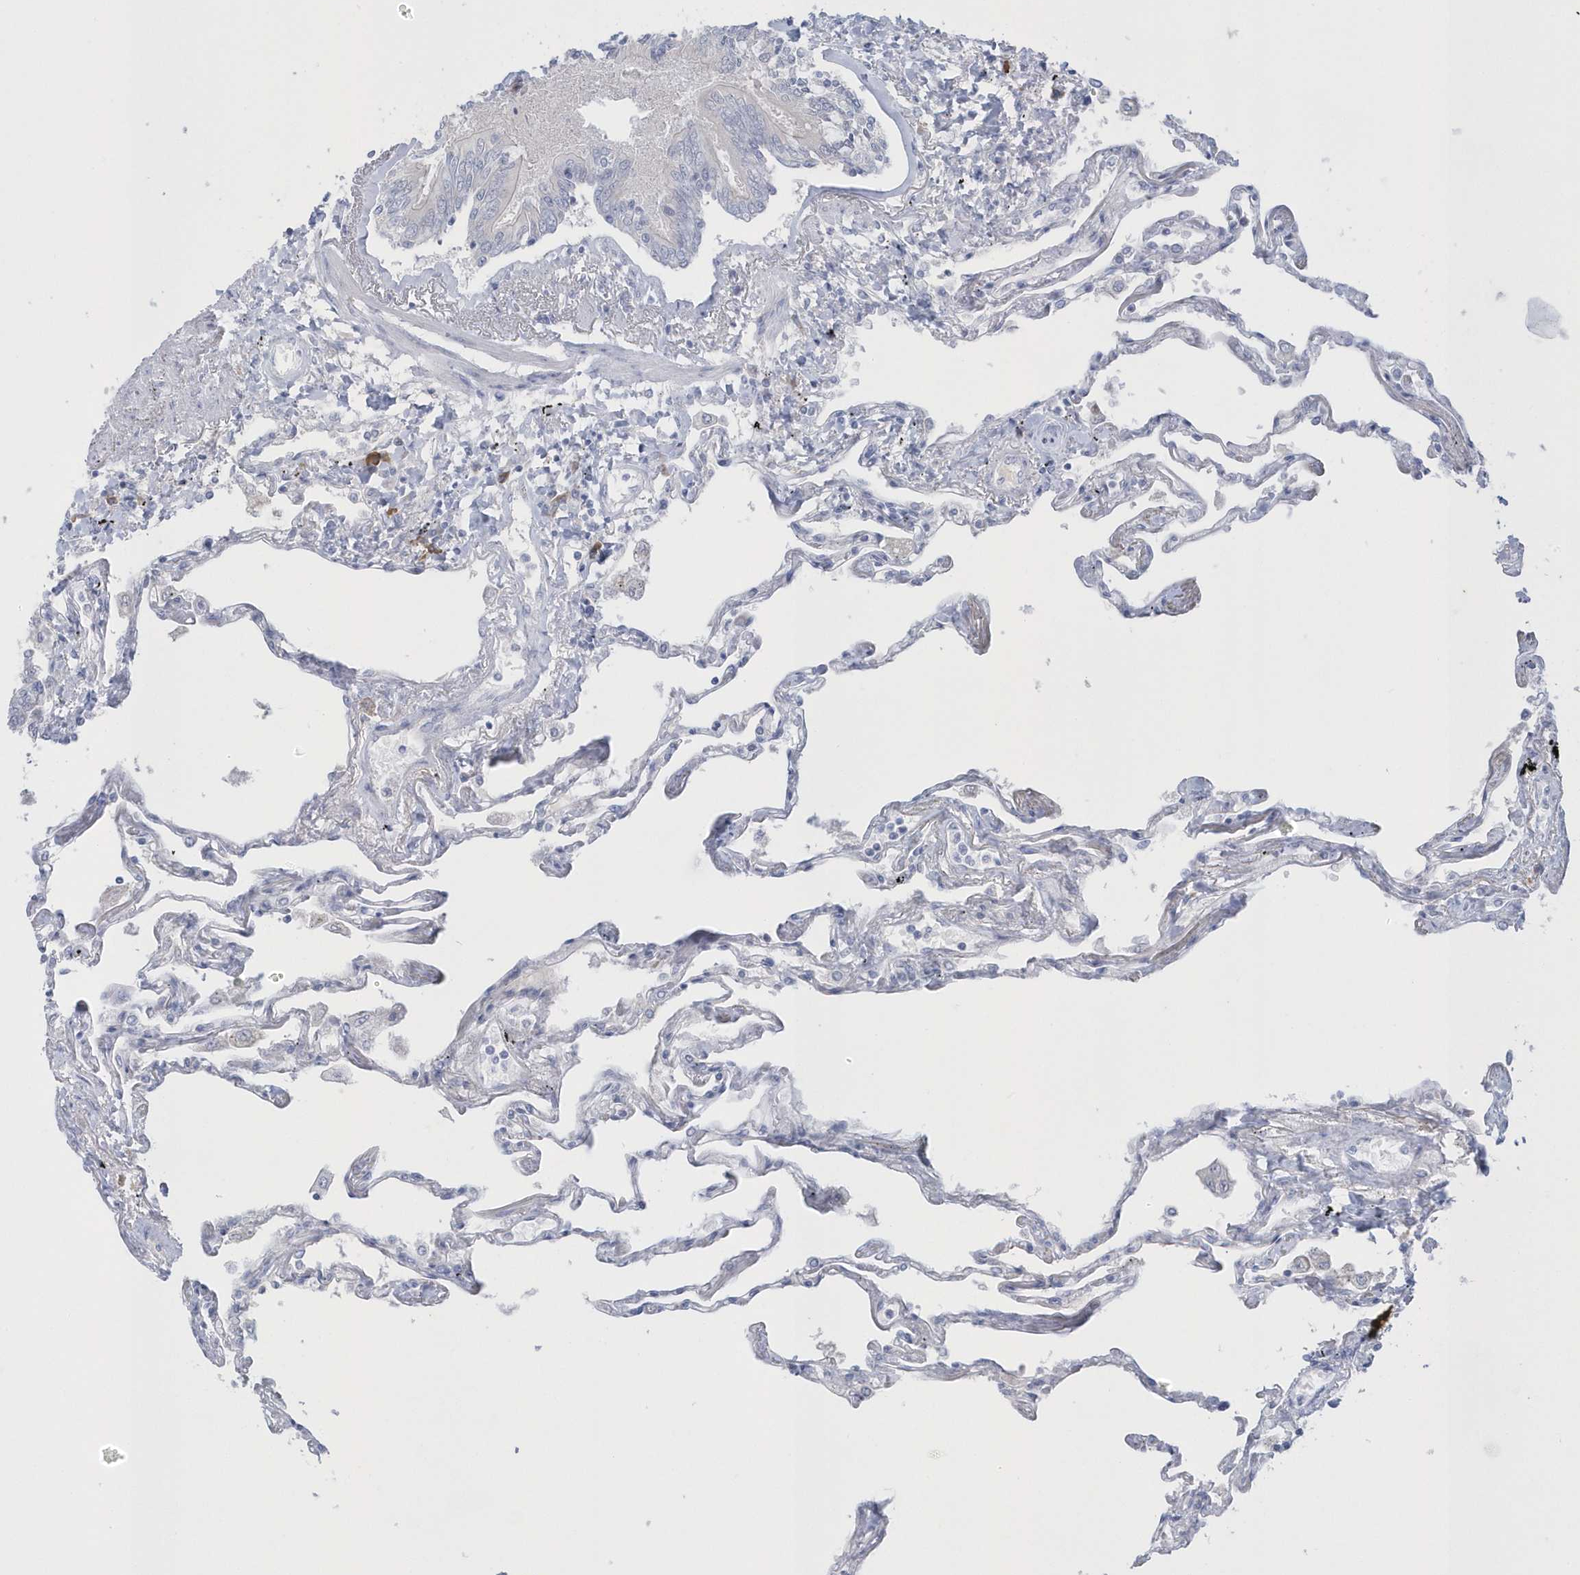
{"staining": {"intensity": "negative", "quantity": "none", "location": "none"}, "tissue": "lung", "cell_type": "Alveolar cells", "image_type": "normal", "snomed": [{"axis": "morphology", "description": "Normal tissue, NOS"}, {"axis": "topography", "description": "Lung"}], "caption": "DAB immunohistochemical staining of normal human lung shows no significant positivity in alveolar cells.", "gene": "SEMA3D", "patient": {"sex": "female", "age": 67}}